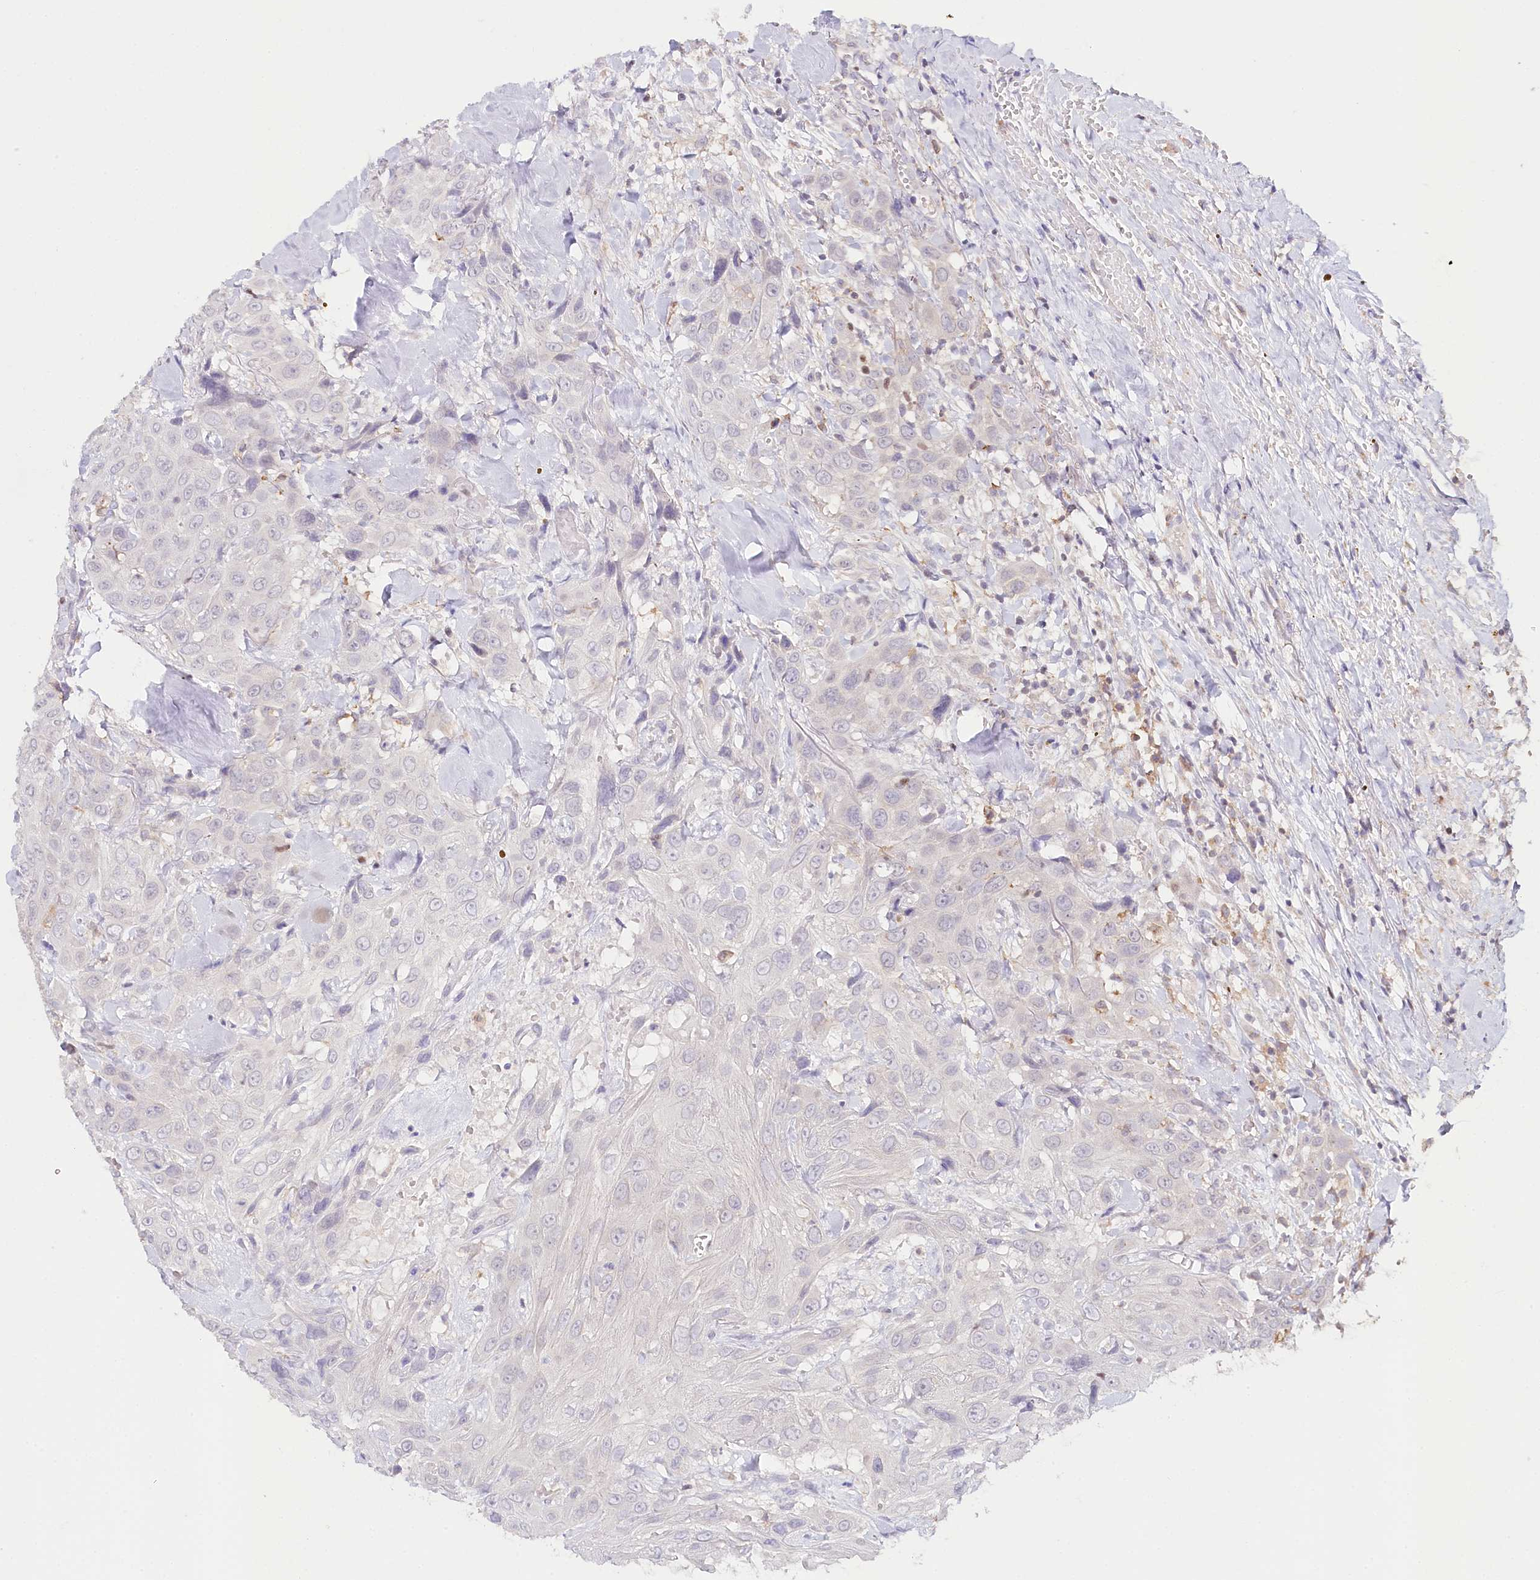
{"staining": {"intensity": "negative", "quantity": "none", "location": "none"}, "tissue": "head and neck cancer", "cell_type": "Tumor cells", "image_type": "cancer", "snomed": [{"axis": "morphology", "description": "Squamous cell carcinoma, NOS"}, {"axis": "topography", "description": "Head-Neck"}], "caption": "Immunohistochemistry (IHC) photomicrograph of neoplastic tissue: human head and neck squamous cell carcinoma stained with DAB (3,3'-diaminobenzidine) reveals no significant protein positivity in tumor cells.", "gene": "DAPK1", "patient": {"sex": "male", "age": 81}}